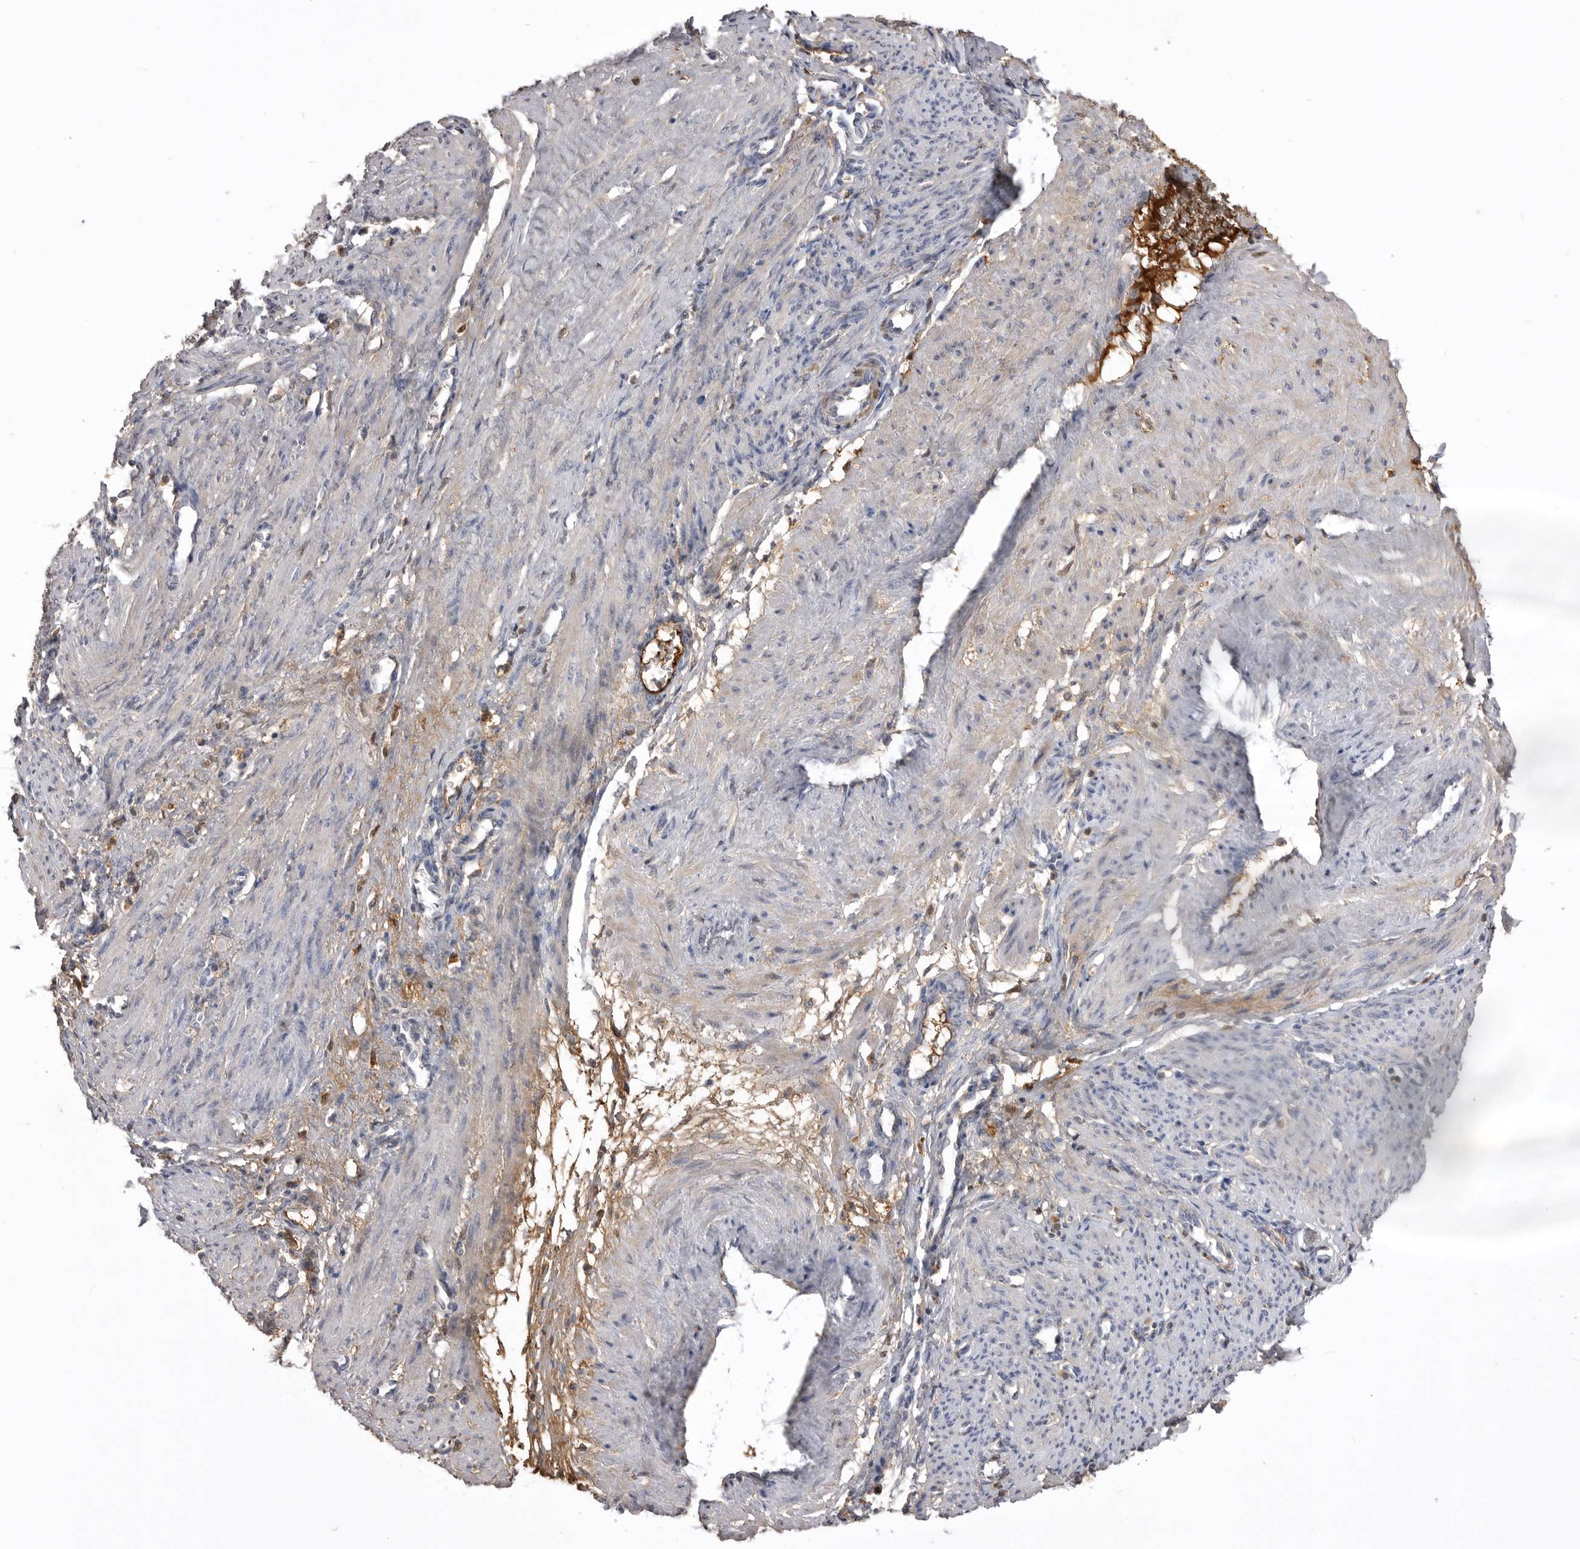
{"staining": {"intensity": "negative", "quantity": "none", "location": "none"}, "tissue": "smooth muscle", "cell_type": "Smooth muscle cells", "image_type": "normal", "snomed": [{"axis": "morphology", "description": "Normal tissue, NOS"}, {"axis": "topography", "description": "Endometrium"}], "caption": "DAB (3,3'-diaminobenzidine) immunohistochemical staining of unremarkable human smooth muscle shows no significant expression in smooth muscle cells. (Immunohistochemistry (ihc), brightfield microscopy, high magnification).", "gene": "AHSG", "patient": {"sex": "female", "age": 33}}